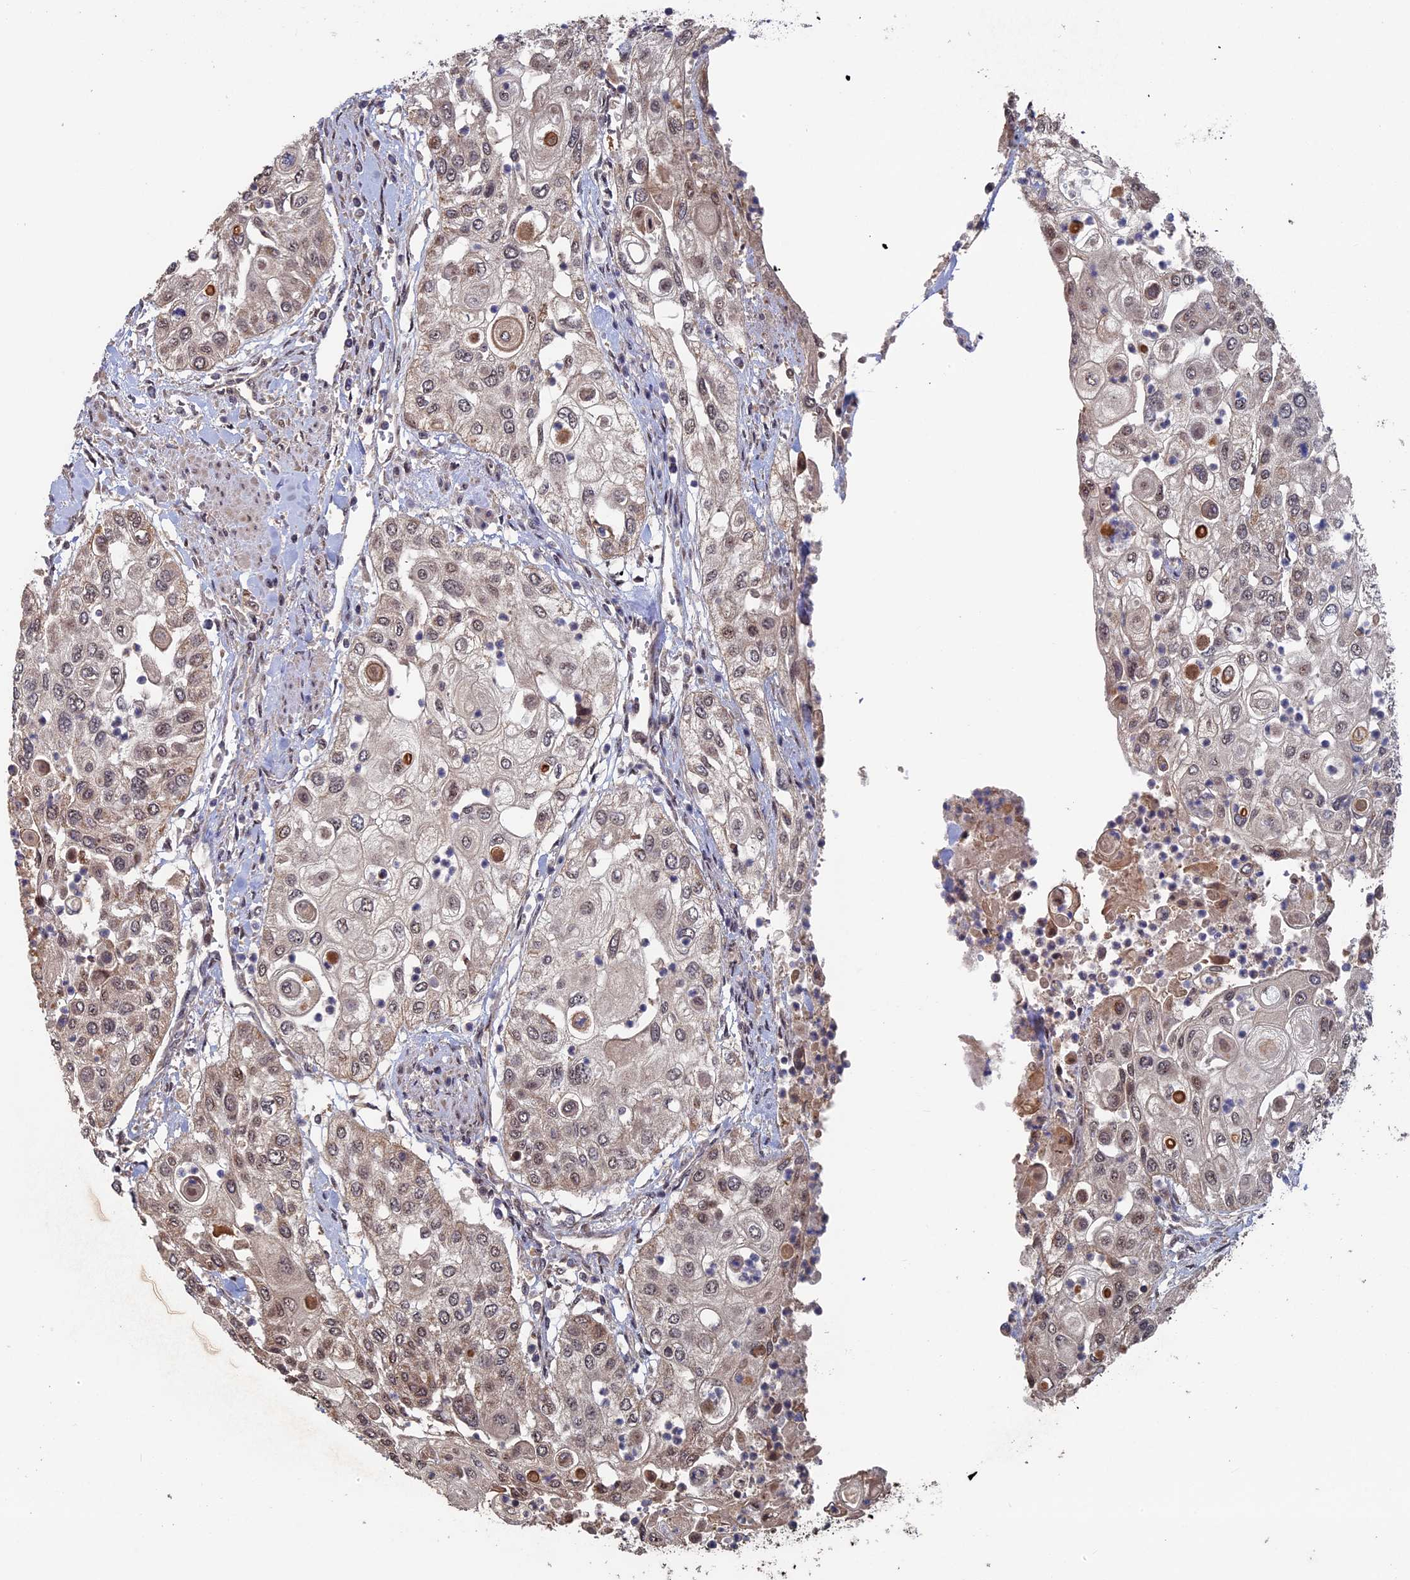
{"staining": {"intensity": "weak", "quantity": "25%-75%", "location": "cytoplasmic/membranous,nuclear"}, "tissue": "urothelial cancer", "cell_type": "Tumor cells", "image_type": "cancer", "snomed": [{"axis": "morphology", "description": "Urothelial carcinoma, High grade"}, {"axis": "topography", "description": "Urinary bladder"}], "caption": "There is low levels of weak cytoplasmic/membranous and nuclear expression in tumor cells of urothelial cancer, as demonstrated by immunohistochemical staining (brown color).", "gene": "KIAA1328", "patient": {"sex": "female", "age": 79}}